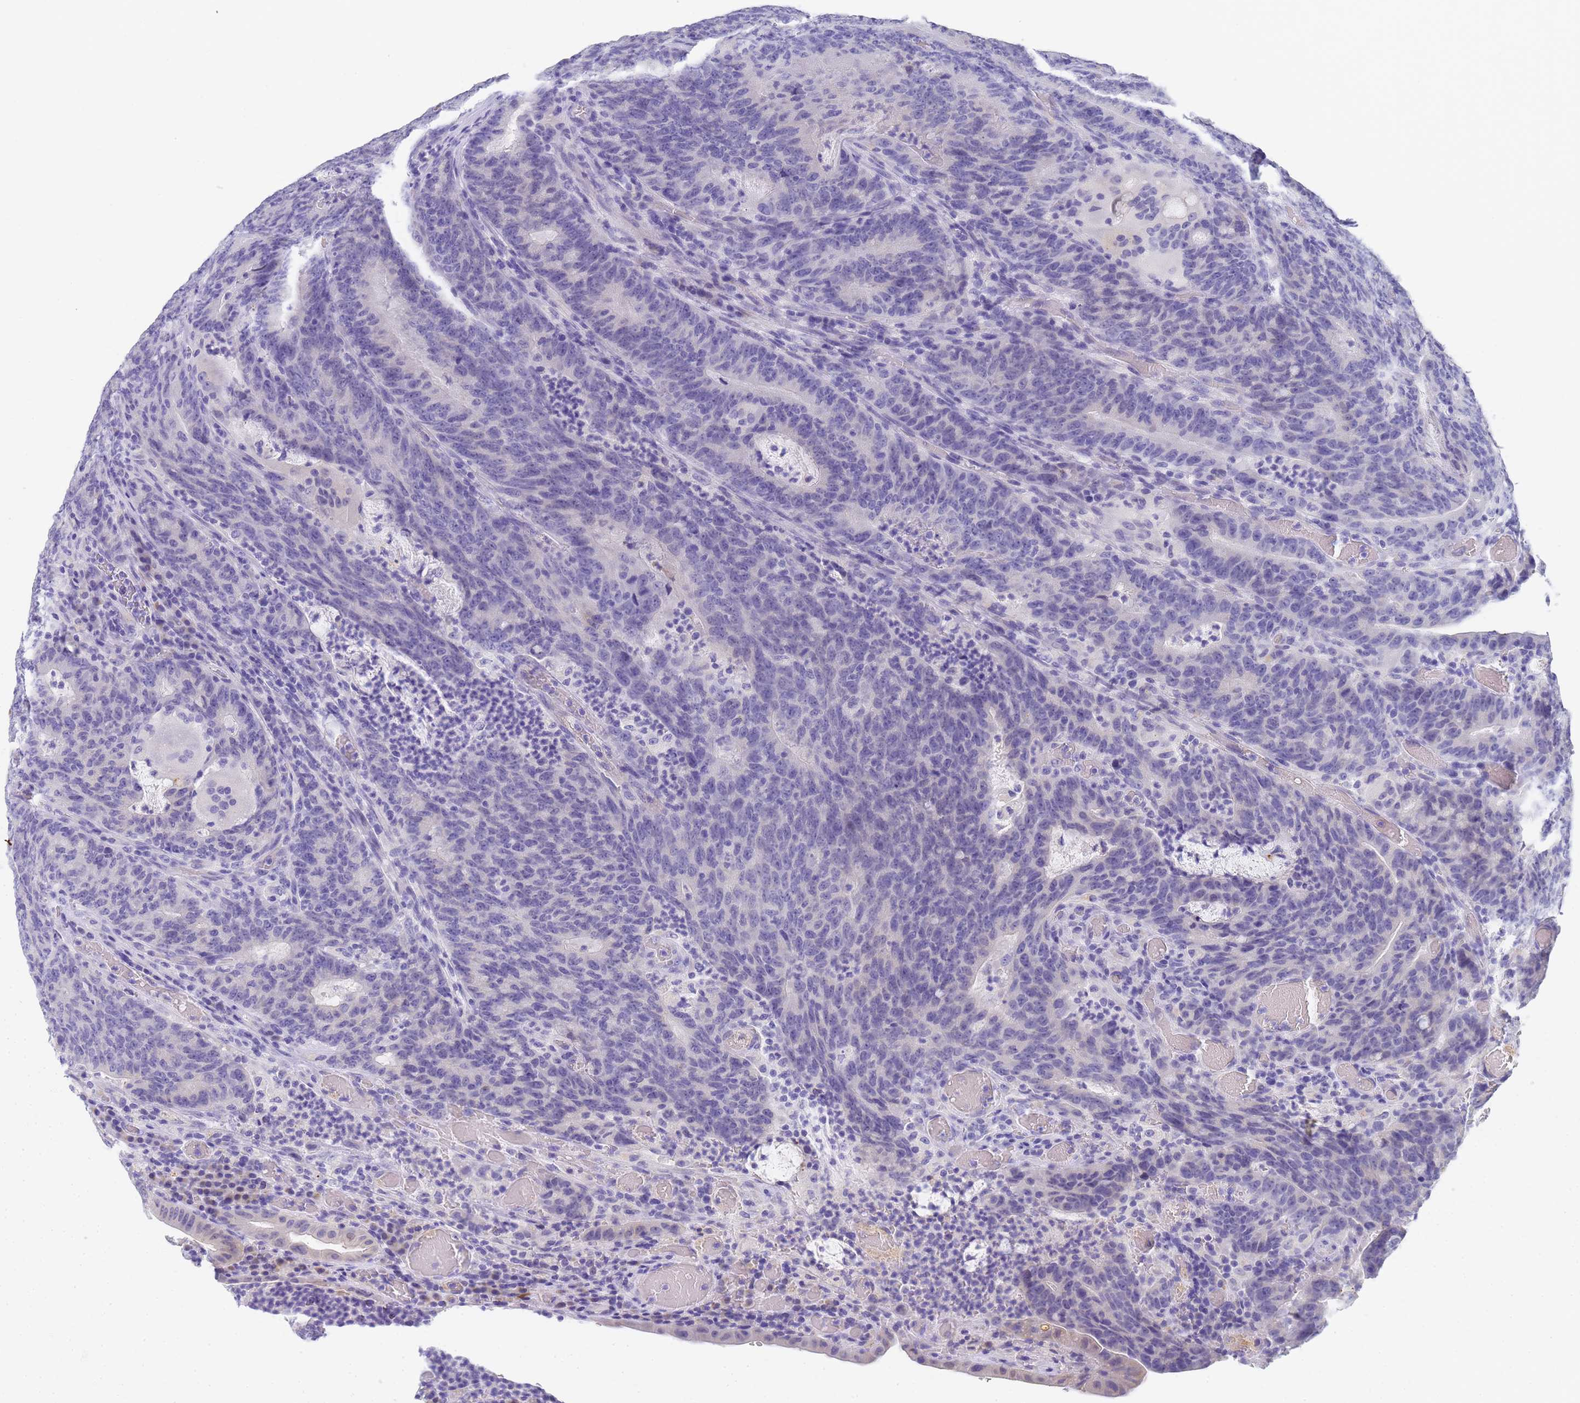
{"staining": {"intensity": "negative", "quantity": "none", "location": "none"}, "tissue": "colorectal cancer", "cell_type": "Tumor cells", "image_type": "cancer", "snomed": [{"axis": "morphology", "description": "Normal tissue, NOS"}, {"axis": "morphology", "description": "Adenocarcinoma, NOS"}, {"axis": "topography", "description": "Colon"}], "caption": "This is an IHC micrograph of human colorectal cancer. There is no positivity in tumor cells.", "gene": "STATH", "patient": {"sex": "female", "age": 75}}